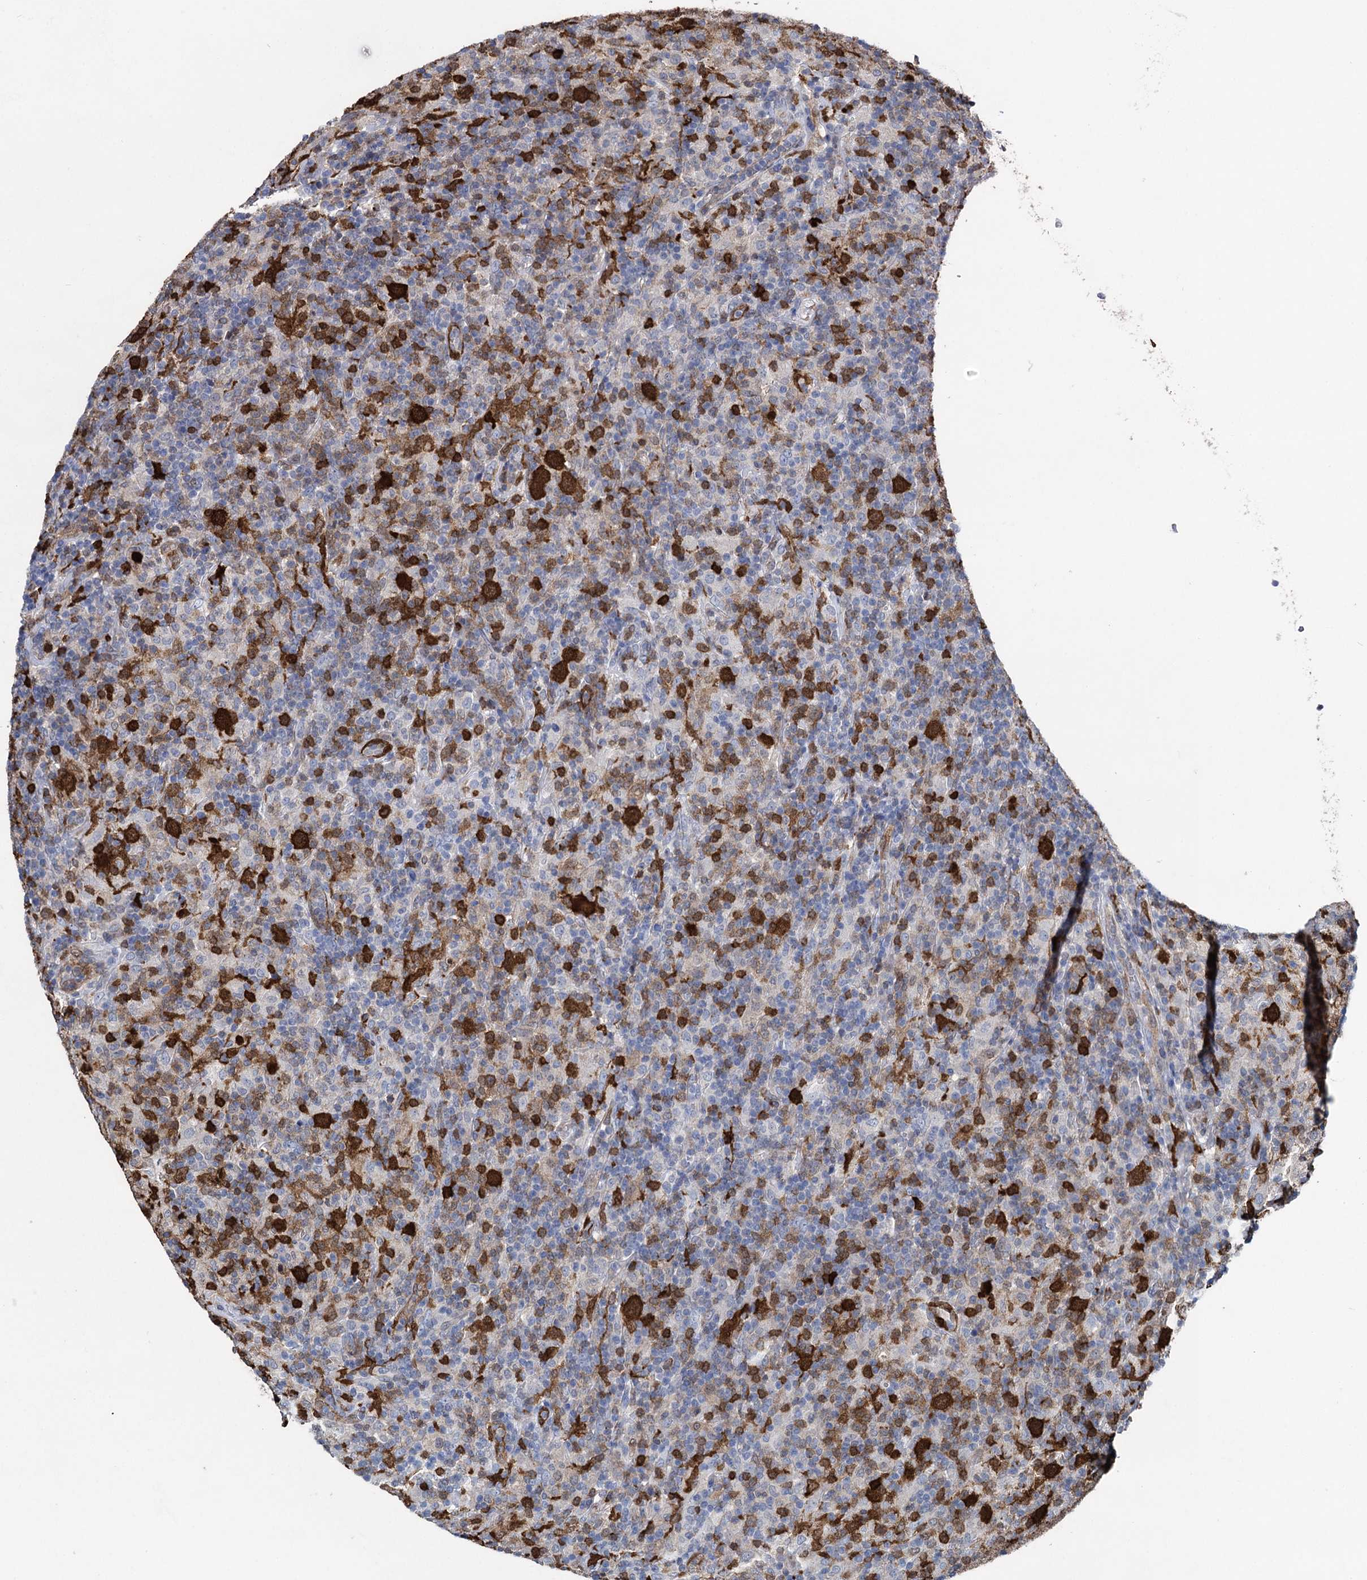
{"staining": {"intensity": "negative", "quantity": "none", "location": "none"}, "tissue": "lymphoma", "cell_type": "Tumor cells", "image_type": "cancer", "snomed": [{"axis": "morphology", "description": "Hodgkin's disease, NOS"}, {"axis": "topography", "description": "Lymph node"}], "caption": "Immunohistochemical staining of Hodgkin's disease exhibits no significant positivity in tumor cells. (DAB immunohistochemistry (IHC) with hematoxylin counter stain).", "gene": "FABP5", "patient": {"sex": "male", "age": 70}}